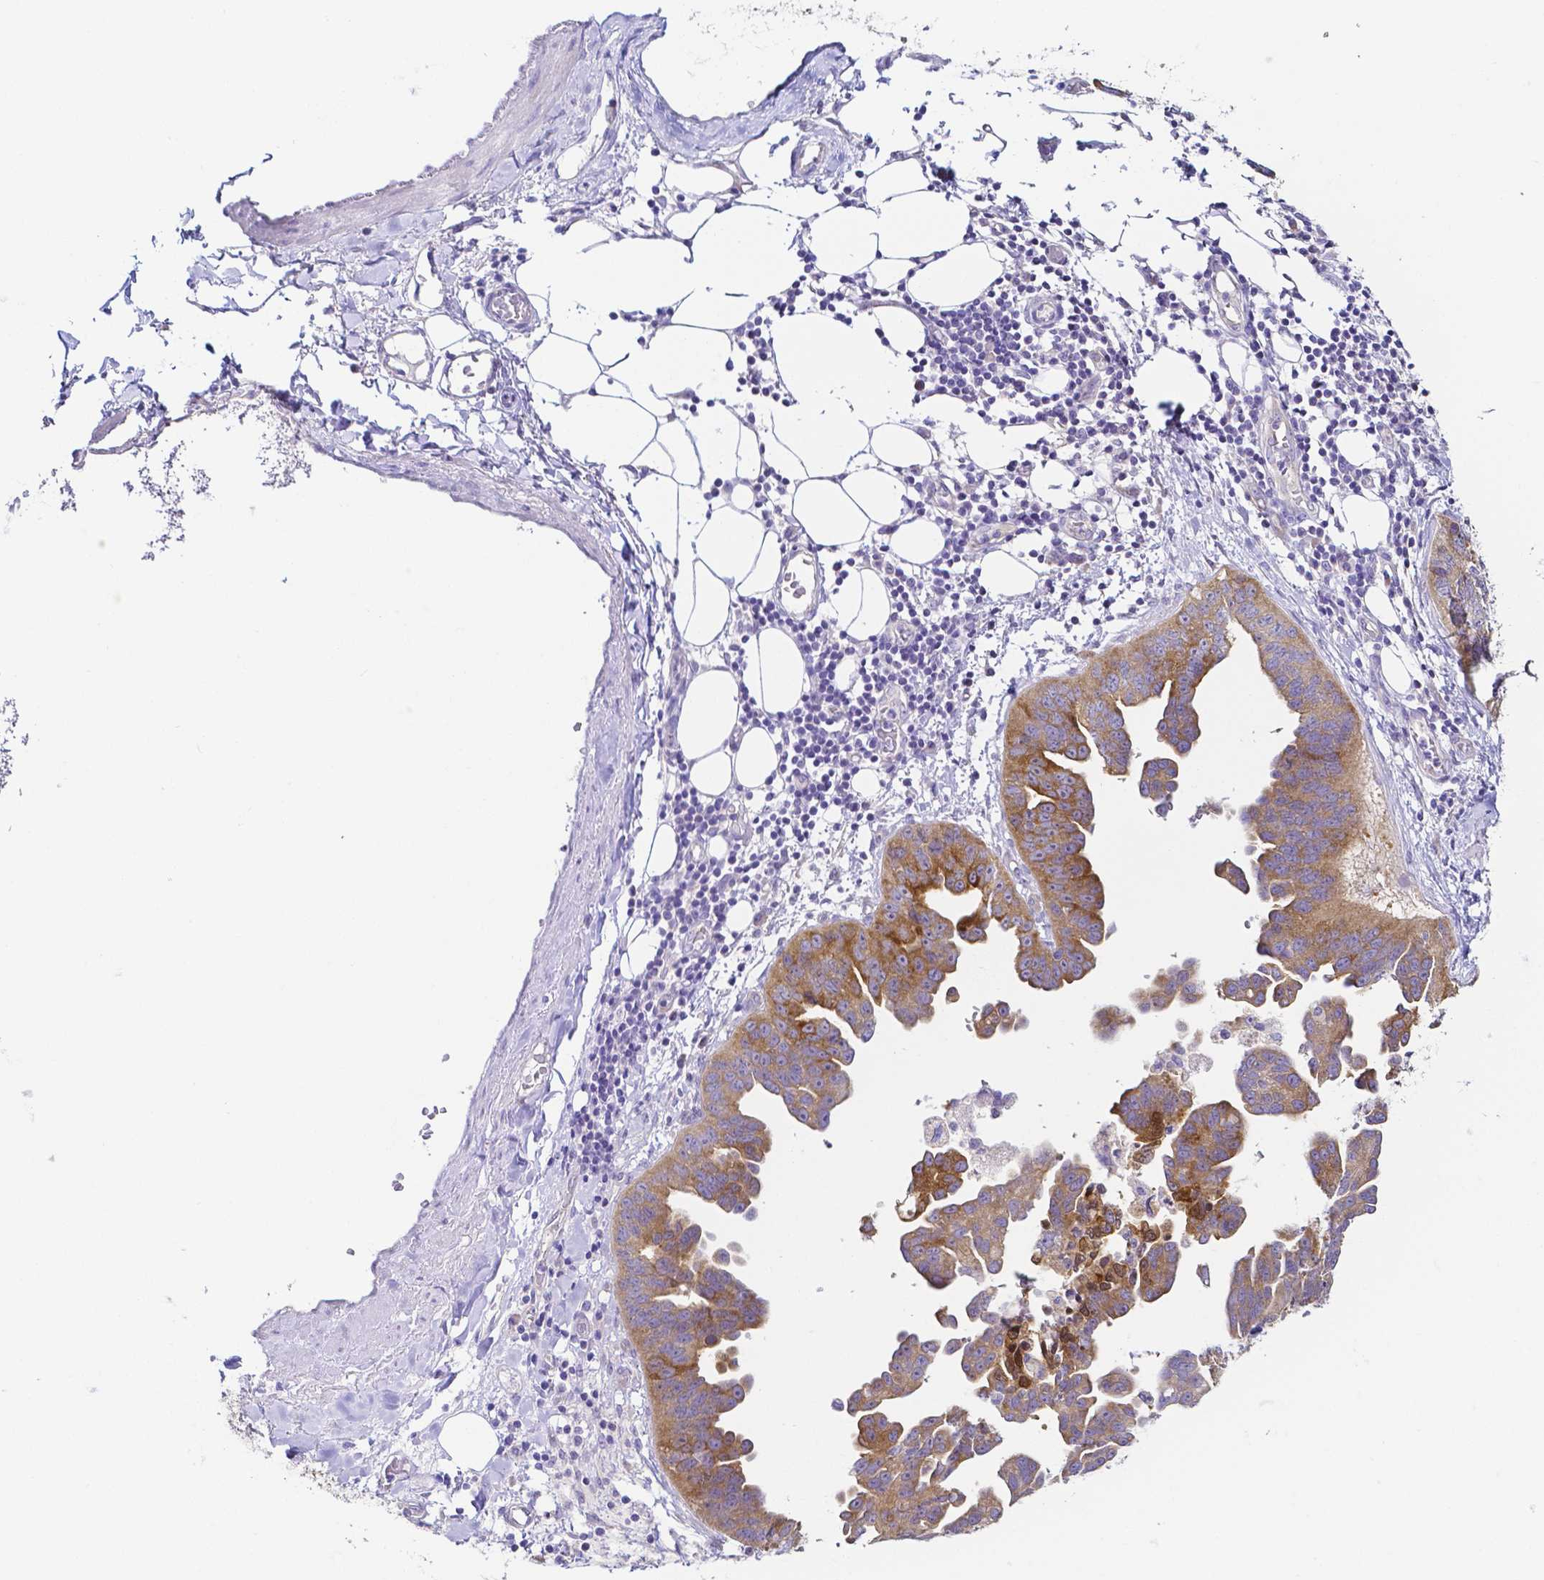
{"staining": {"intensity": "moderate", "quantity": ">75%", "location": "cytoplasmic/membranous"}, "tissue": "ovarian cancer", "cell_type": "Tumor cells", "image_type": "cancer", "snomed": [{"axis": "morphology", "description": "Cystadenocarcinoma, serous, NOS"}, {"axis": "topography", "description": "Ovary"}], "caption": "Human ovarian serous cystadenocarcinoma stained with a brown dye displays moderate cytoplasmic/membranous positive positivity in about >75% of tumor cells.", "gene": "PKP3", "patient": {"sex": "female", "age": 75}}